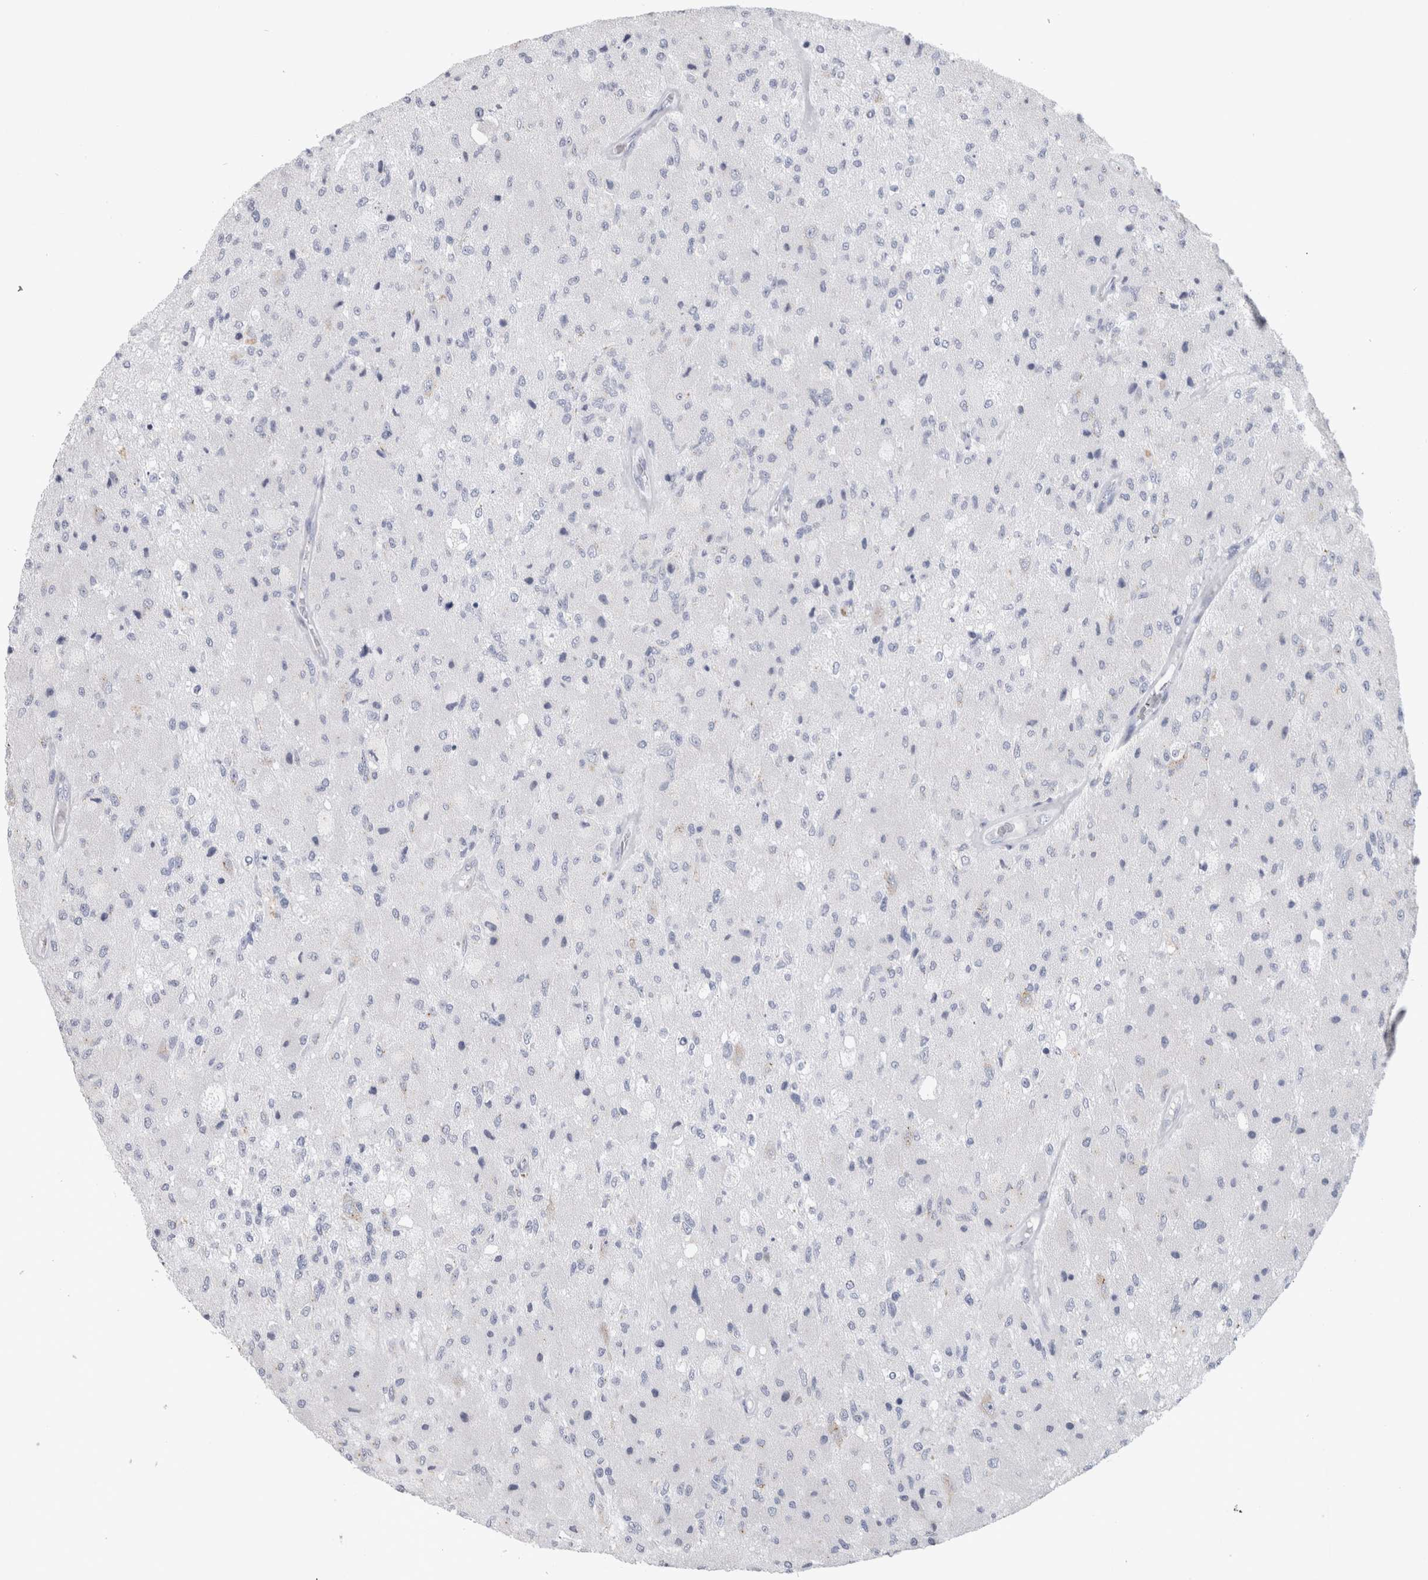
{"staining": {"intensity": "negative", "quantity": "none", "location": "none"}, "tissue": "glioma", "cell_type": "Tumor cells", "image_type": "cancer", "snomed": [{"axis": "morphology", "description": "Normal tissue, NOS"}, {"axis": "morphology", "description": "Glioma, malignant, High grade"}, {"axis": "topography", "description": "Cerebral cortex"}], "caption": "A histopathology image of human high-grade glioma (malignant) is negative for staining in tumor cells.", "gene": "AKAP9", "patient": {"sex": "male", "age": 77}}